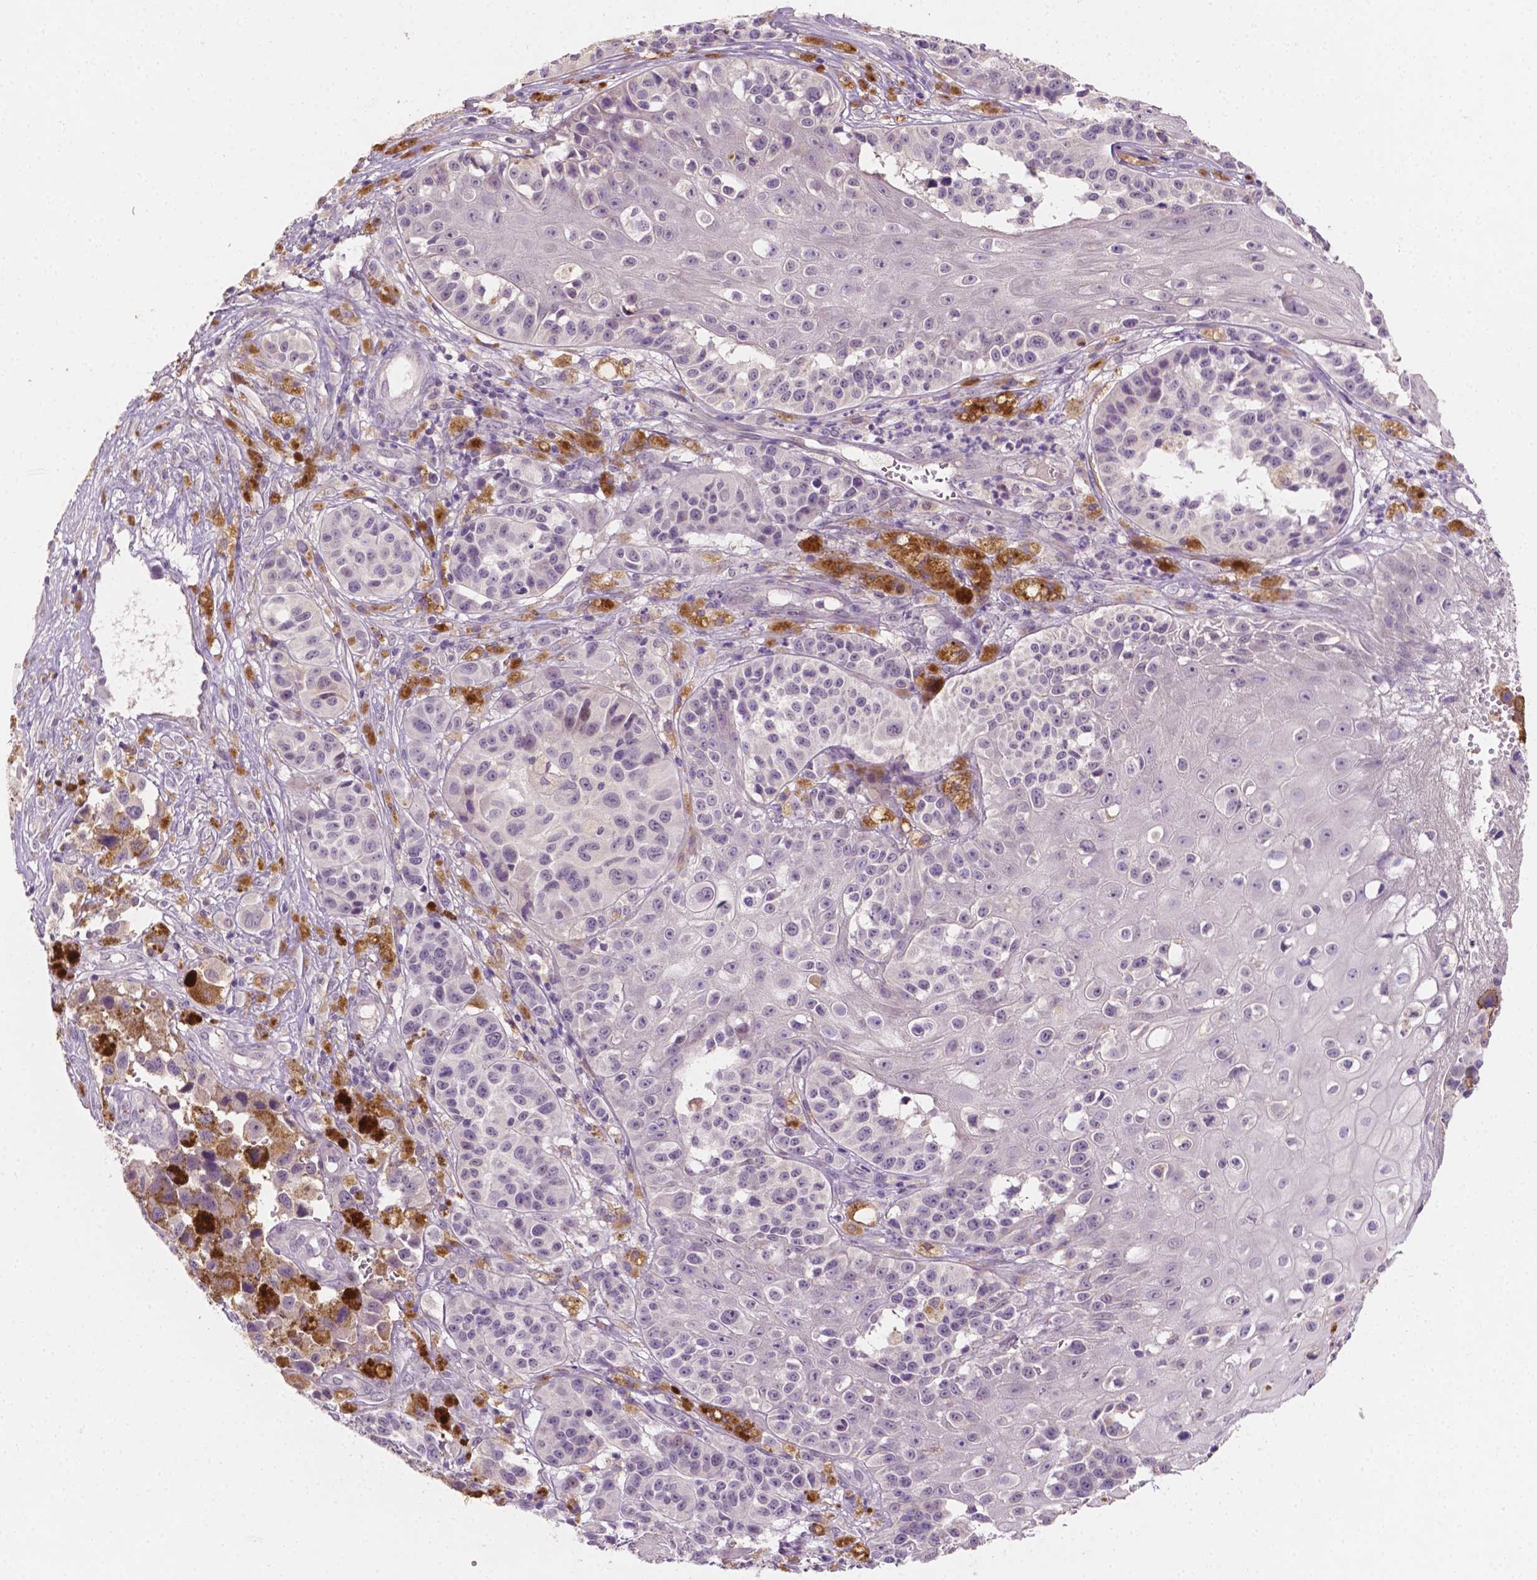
{"staining": {"intensity": "negative", "quantity": "none", "location": "none"}, "tissue": "melanoma", "cell_type": "Tumor cells", "image_type": "cancer", "snomed": [{"axis": "morphology", "description": "Malignant melanoma, NOS"}, {"axis": "topography", "description": "Skin"}], "caption": "Tumor cells are negative for brown protein staining in malignant melanoma. The staining is performed using DAB brown chromogen with nuclei counter-stained in using hematoxylin.", "gene": "MROH6", "patient": {"sex": "female", "age": 58}}